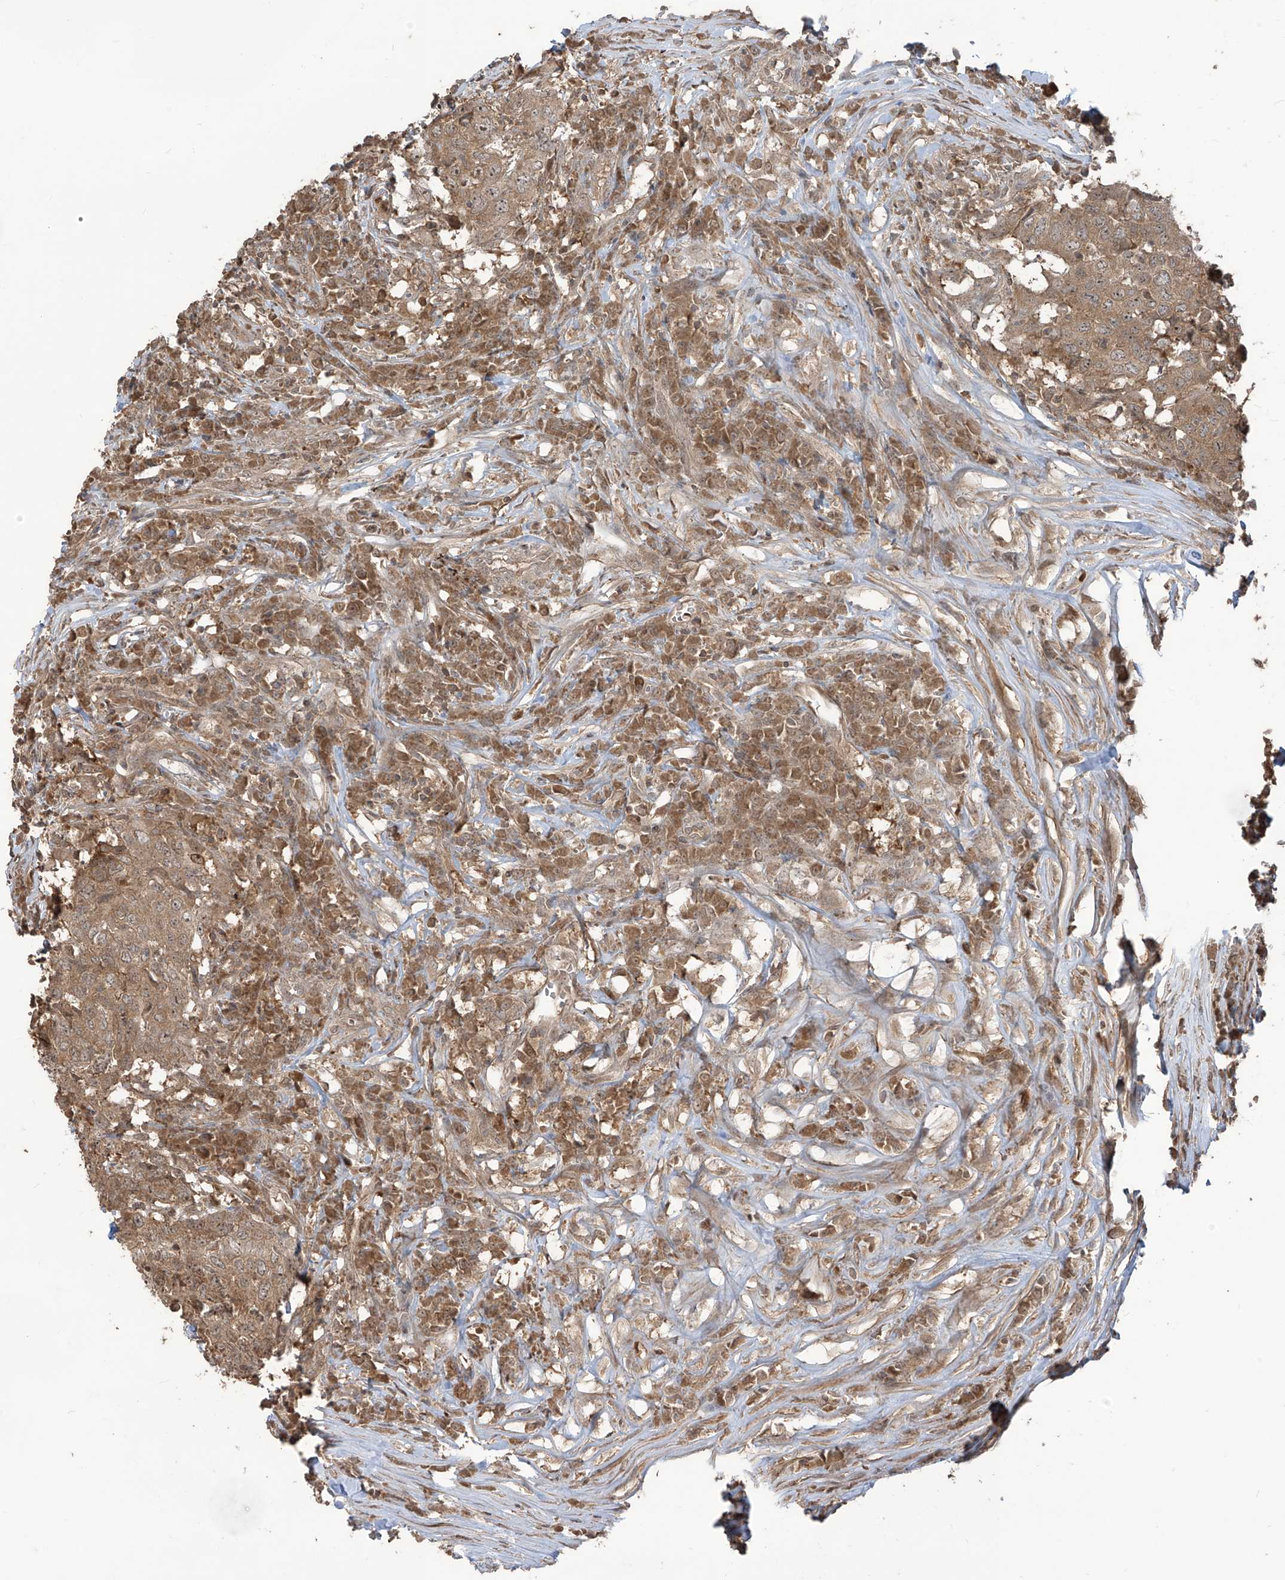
{"staining": {"intensity": "moderate", "quantity": ">75%", "location": "cytoplasmic/membranous,nuclear"}, "tissue": "head and neck cancer", "cell_type": "Tumor cells", "image_type": "cancer", "snomed": [{"axis": "morphology", "description": "Squamous cell carcinoma, NOS"}, {"axis": "topography", "description": "Head-Neck"}], "caption": "Brown immunohistochemical staining in head and neck squamous cell carcinoma shows moderate cytoplasmic/membranous and nuclear expression in approximately >75% of tumor cells. The staining is performed using DAB brown chromogen to label protein expression. The nuclei are counter-stained blue using hematoxylin.", "gene": "CARF", "patient": {"sex": "male", "age": 66}}